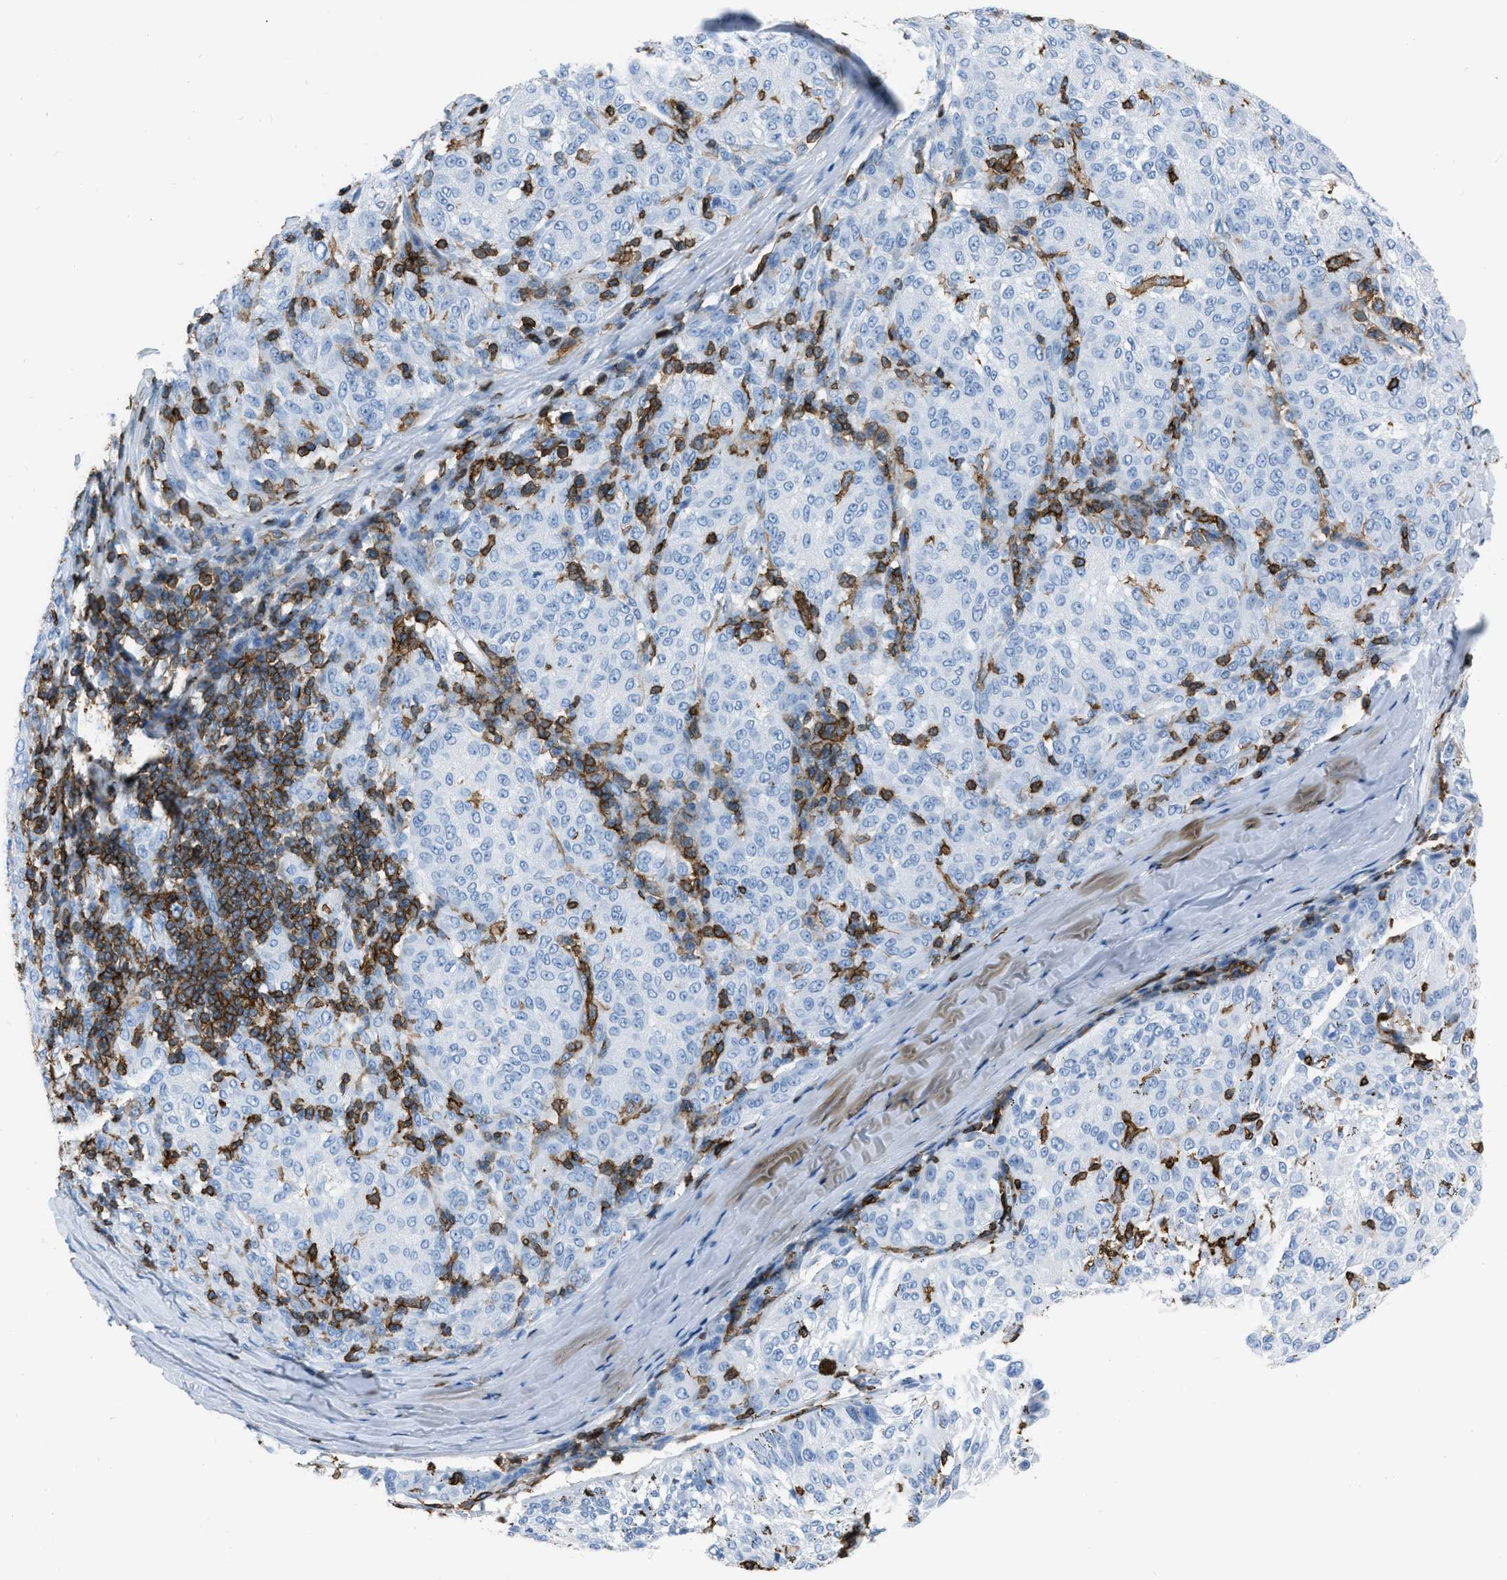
{"staining": {"intensity": "negative", "quantity": "none", "location": "none"}, "tissue": "melanoma", "cell_type": "Tumor cells", "image_type": "cancer", "snomed": [{"axis": "morphology", "description": "Malignant melanoma, NOS"}, {"axis": "topography", "description": "Skin"}], "caption": "Tumor cells show no significant positivity in malignant melanoma.", "gene": "LSP1", "patient": {"sex": "female", "age": 72}}